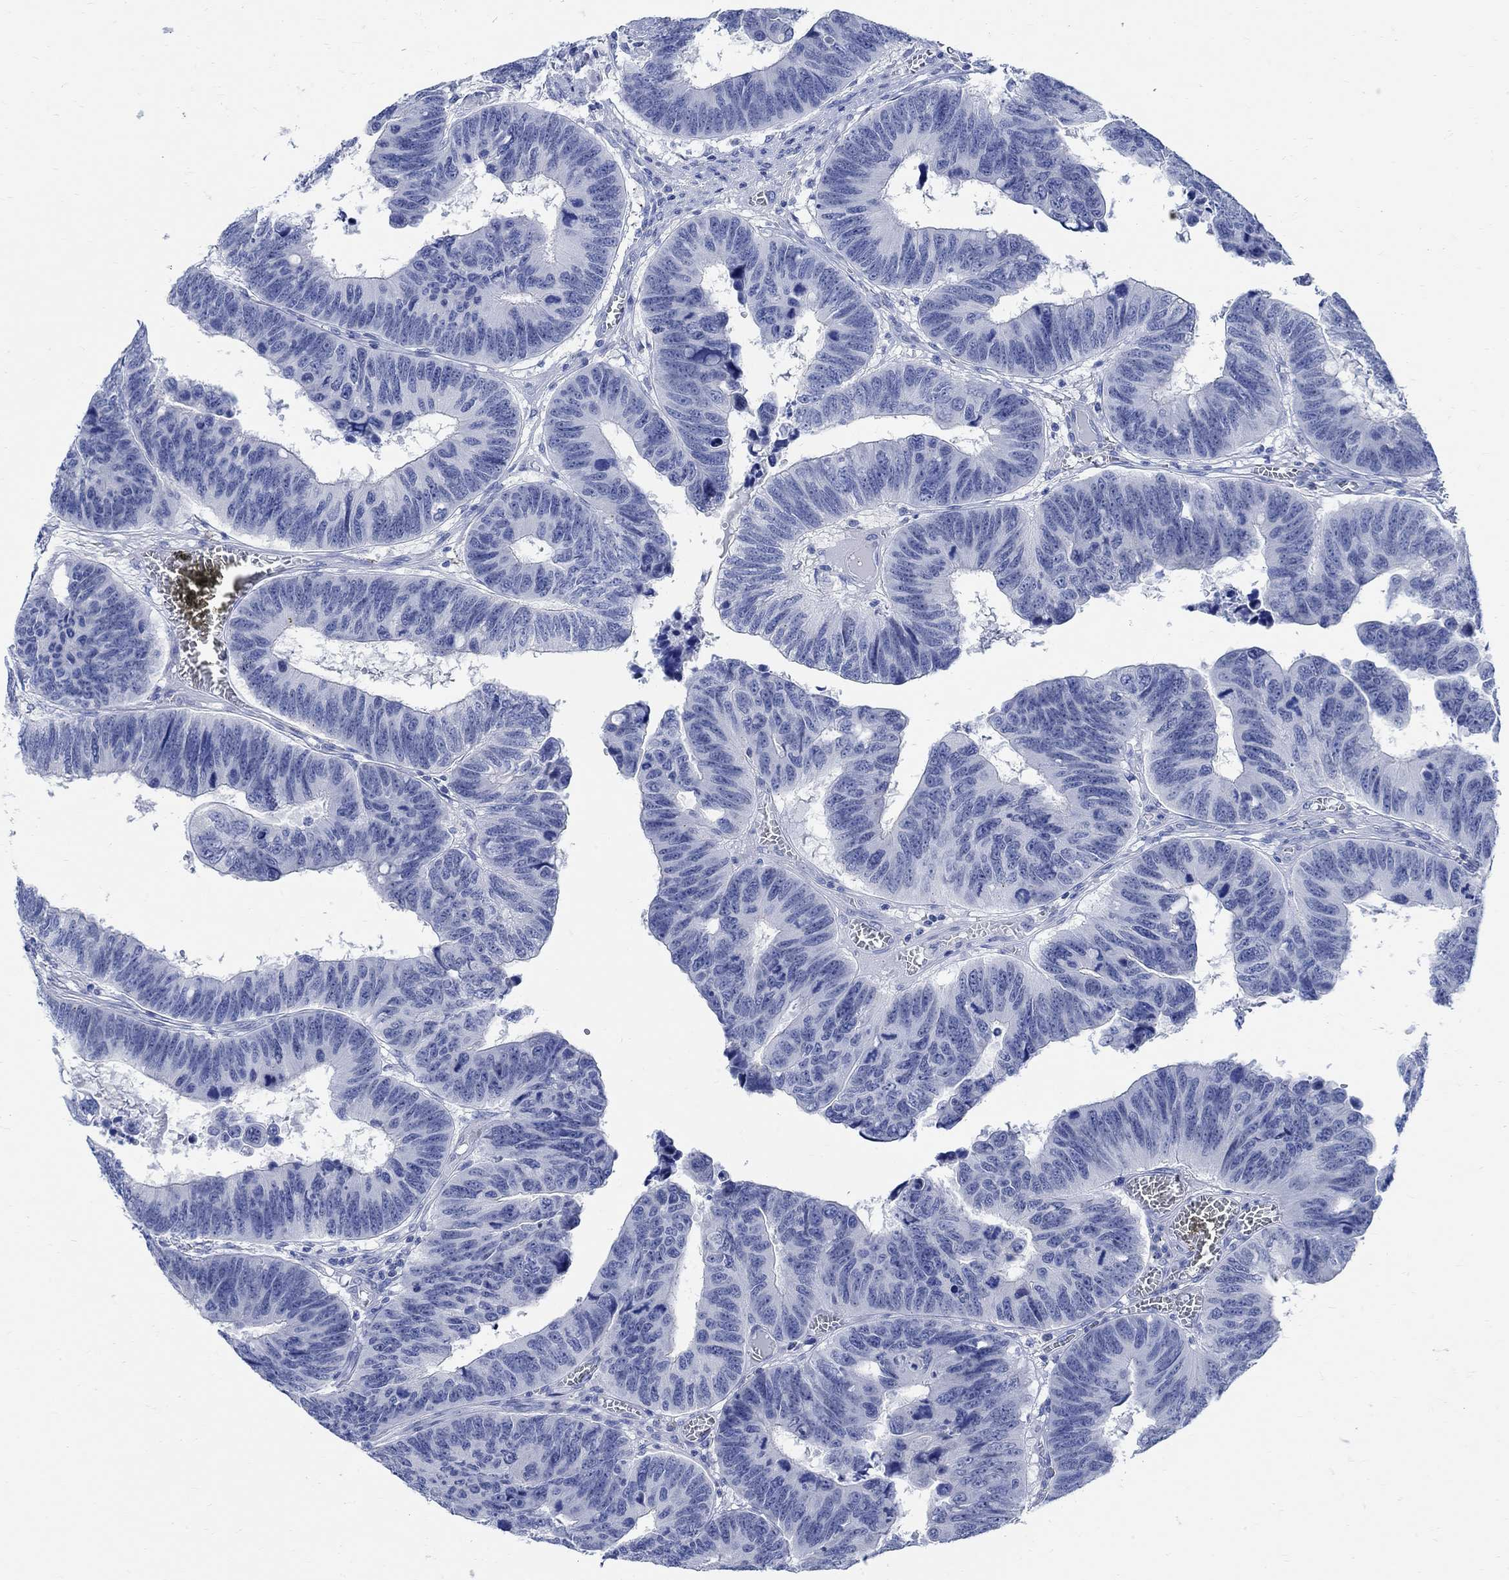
{"staining": {"intensity": "negative", "quantity": "none", "location": "none"}, "tissue": "colorectal cancer", "cell_type": "Tumor cells", "image_type": "cancer", "snomed": [{"axis": "morphology", "description": "Adenocarcinoma, NOS"}, {"axis": "topography", "description": "Appendix"}, {"axis": "topography", "description": "Colon"}, {"axis": "topography", "description": "Cecum"}, {"axis": "topography", "description": "Colon asc"}], "caption": "This is an immunohistochemistry (IHC) micrograph of human colorectal cancer (adenocarcinoma). There is no positivity in tumor cells.", "gene": "CAMK2N1", "patient": {"sex": "female", "age": 85}}